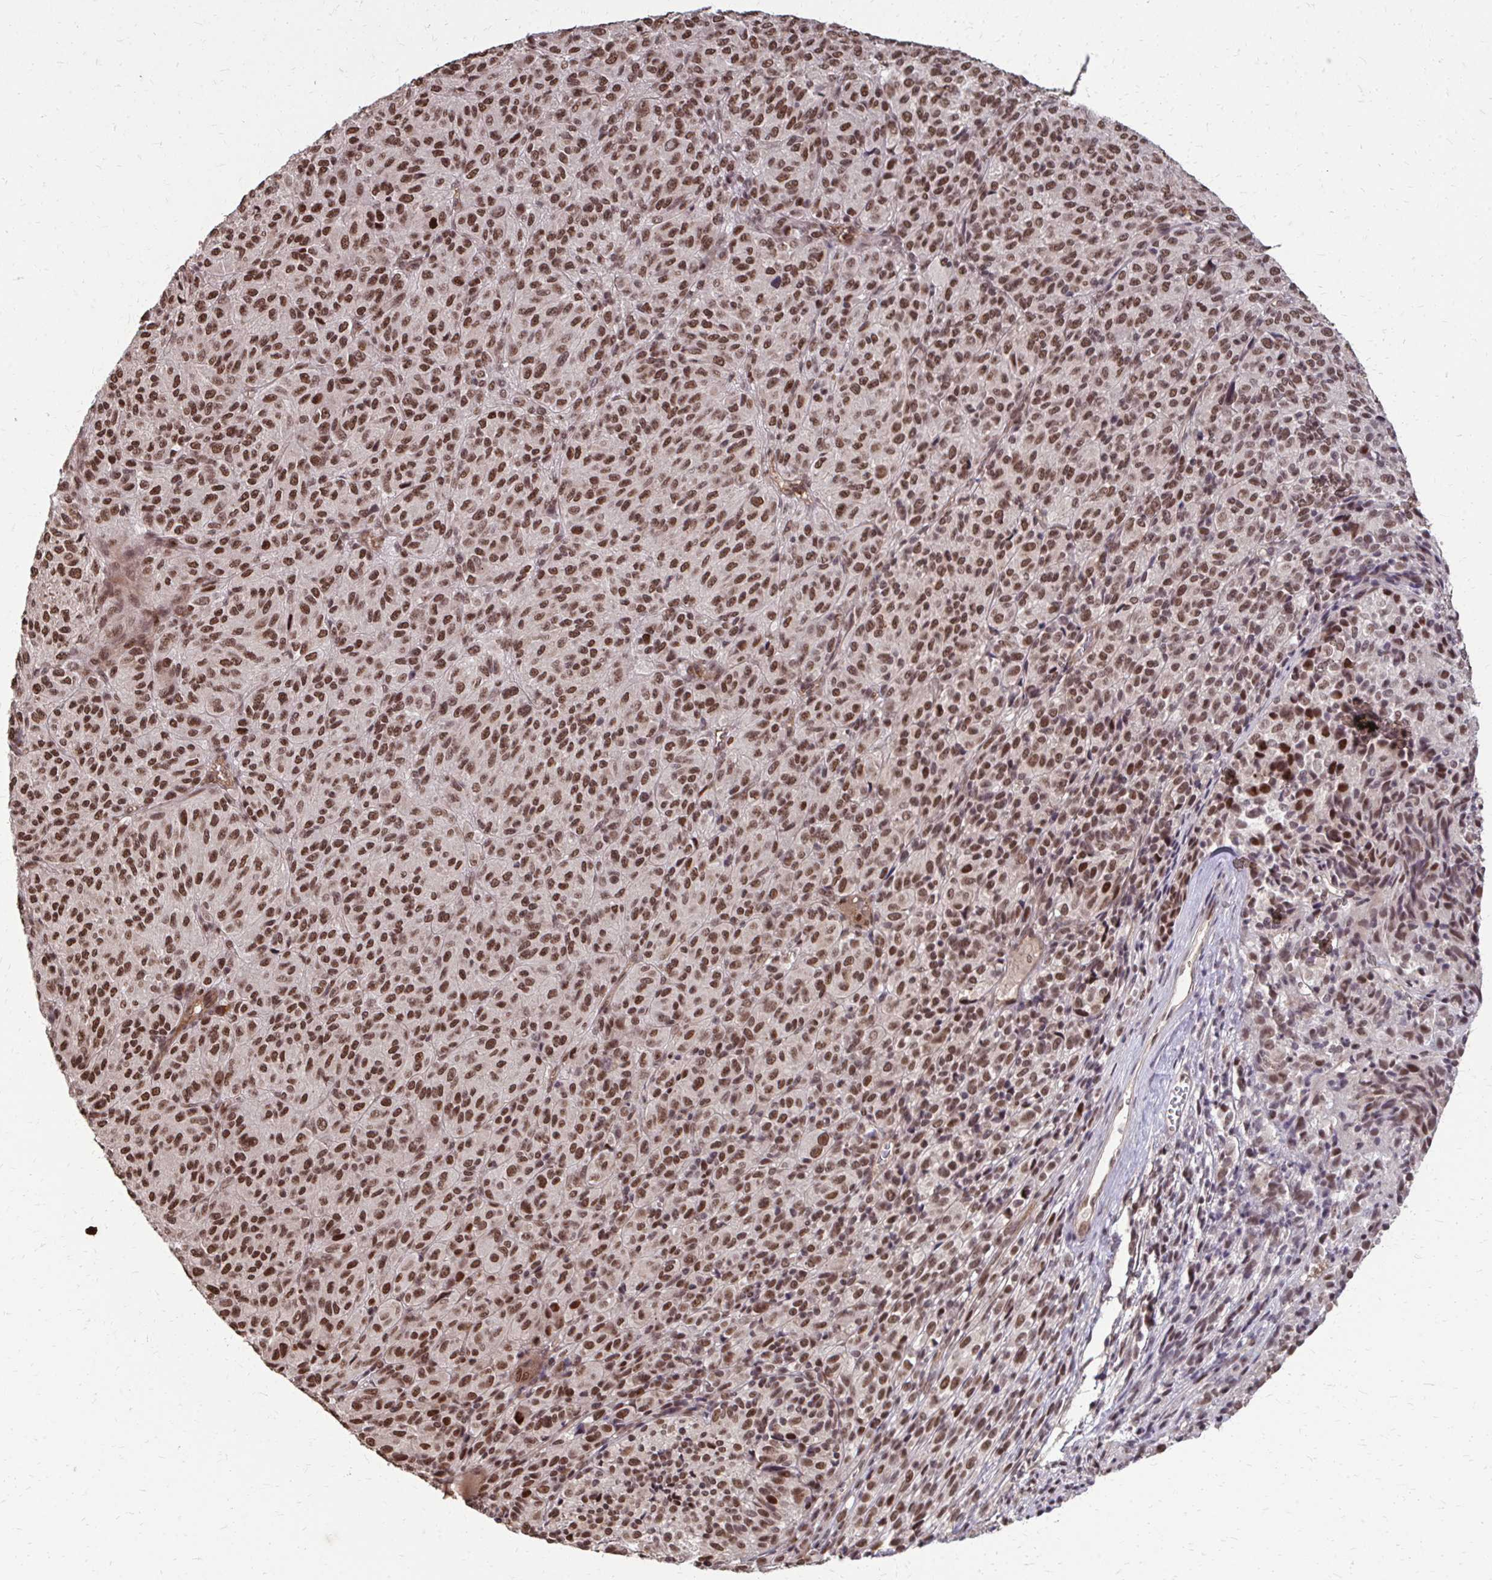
{"staining": {"intensity": "moderate", "quantity": ">75%", "location": "nuclear"}, "tissue": "melanoma", "cell_type": "Tumor cells", "image_type": "cancer", "snomed": [{"axis": "morphology", "description": "Malignant melanoma, Metastatic site"}, {"axis": "topography", "description": "Brain"}], "caption": "Melanoma tissue demonstrates moderate nuclear positivity in about >75% of tumor cells", "gene": "SS18", "patient": {"sex": "female", "age": 56}}